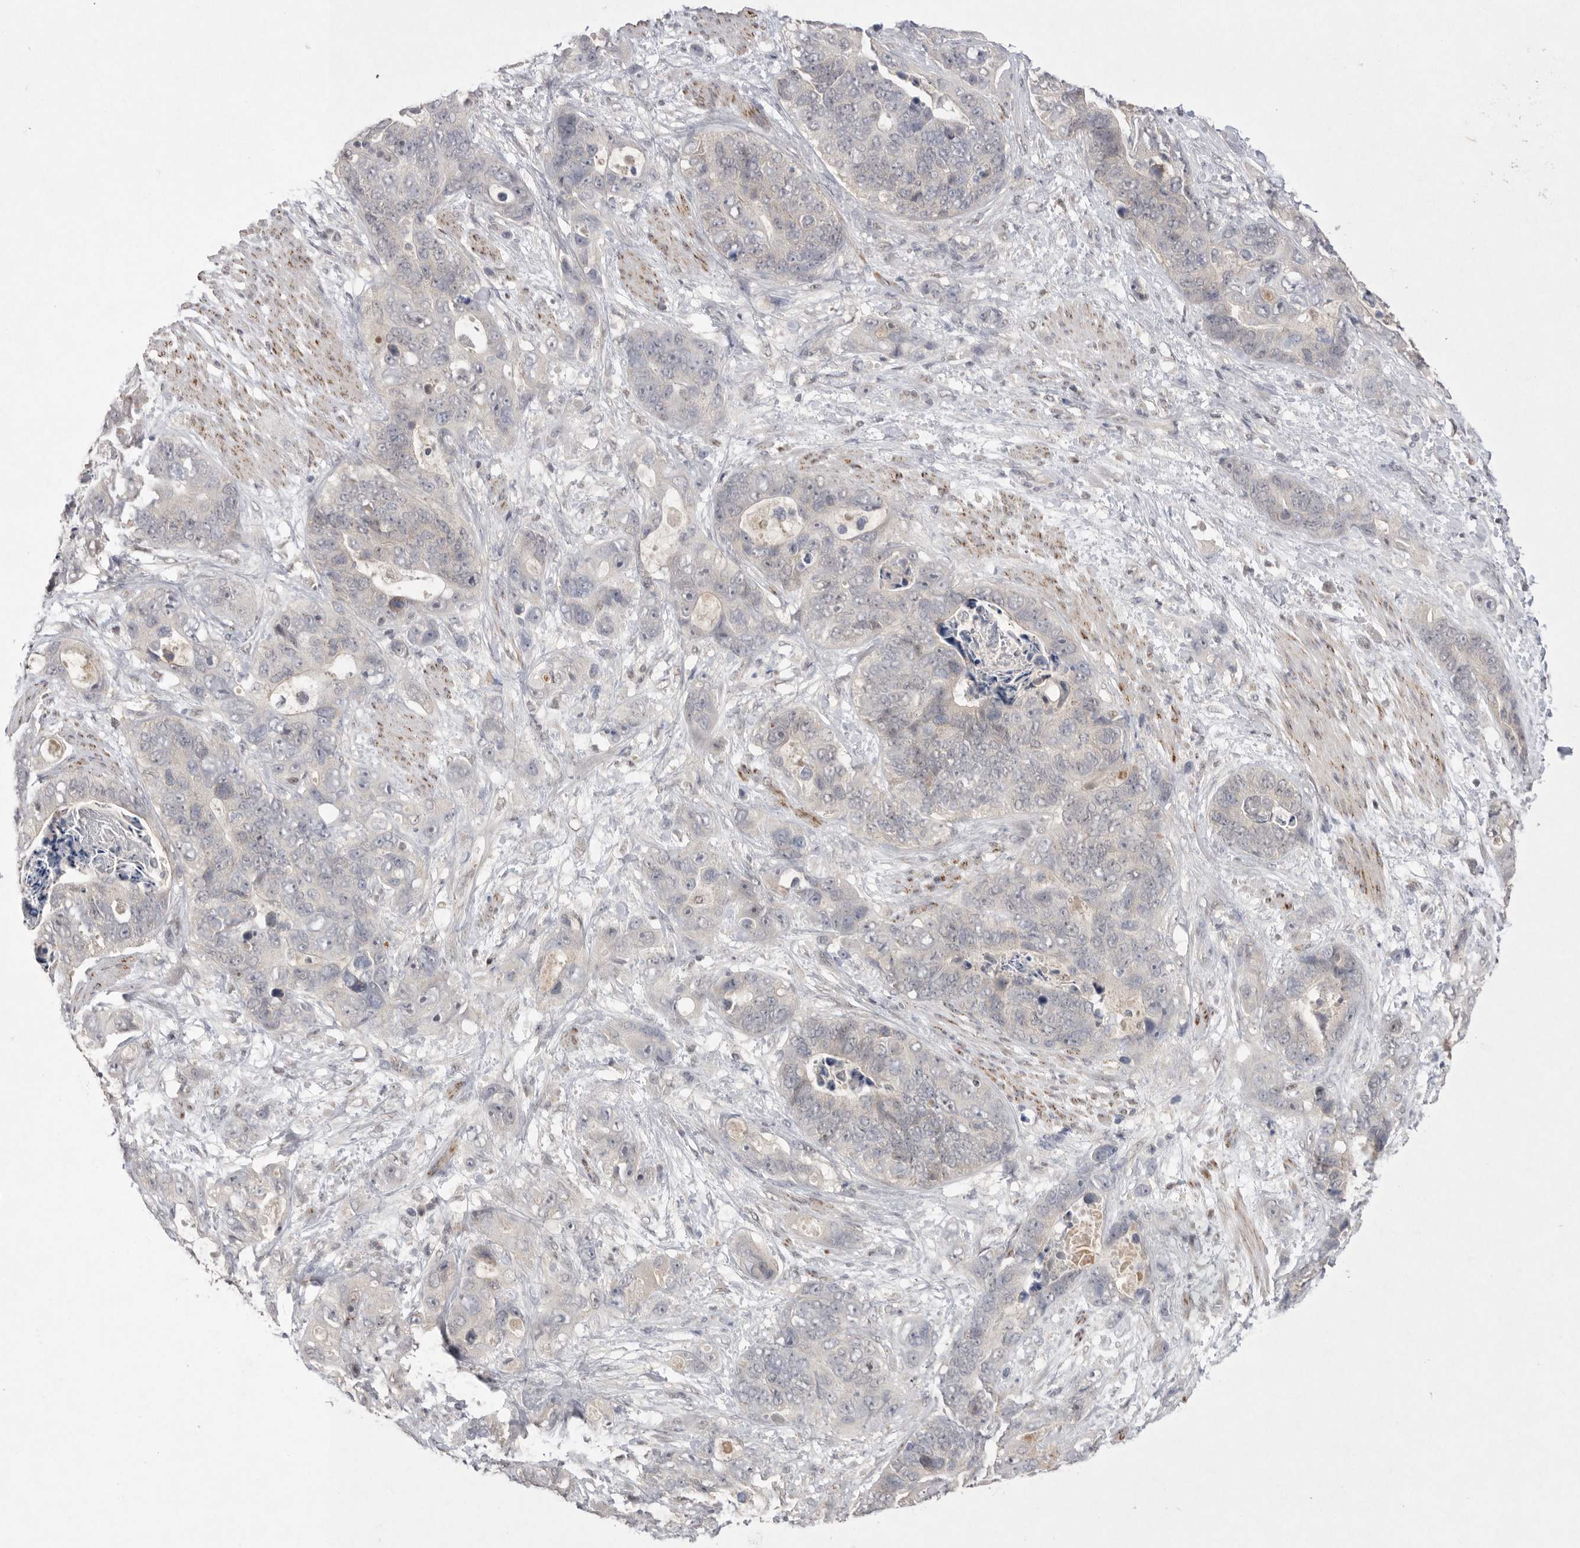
{"staining": {"intensity": "negative", "quantity": "none", "location": "none"}, "tissue": "stomach cancer", "cell_type": "Tumor cells", "image_type": "cancer", "snomed": [{"axis": "morphology", "description": "Normal tissue, NOS"}, {"axis": "morphology", "description": "Adenocarcinoma, NOS"}, {"axis": "topography", "description": "Stomach"}], "caption": "An IHC image of adenocarcinoma (stomach) is shown. There is no staining in tumor cells of adenocarcinoma (stomach). The staining is performed using DAB (3,3'-diaminobenzidine) brown chromogen with nuclei counter-stained in using hematoxylin.", "gene": "HUS1", "patient": {"sex": "female", "age": 89}}